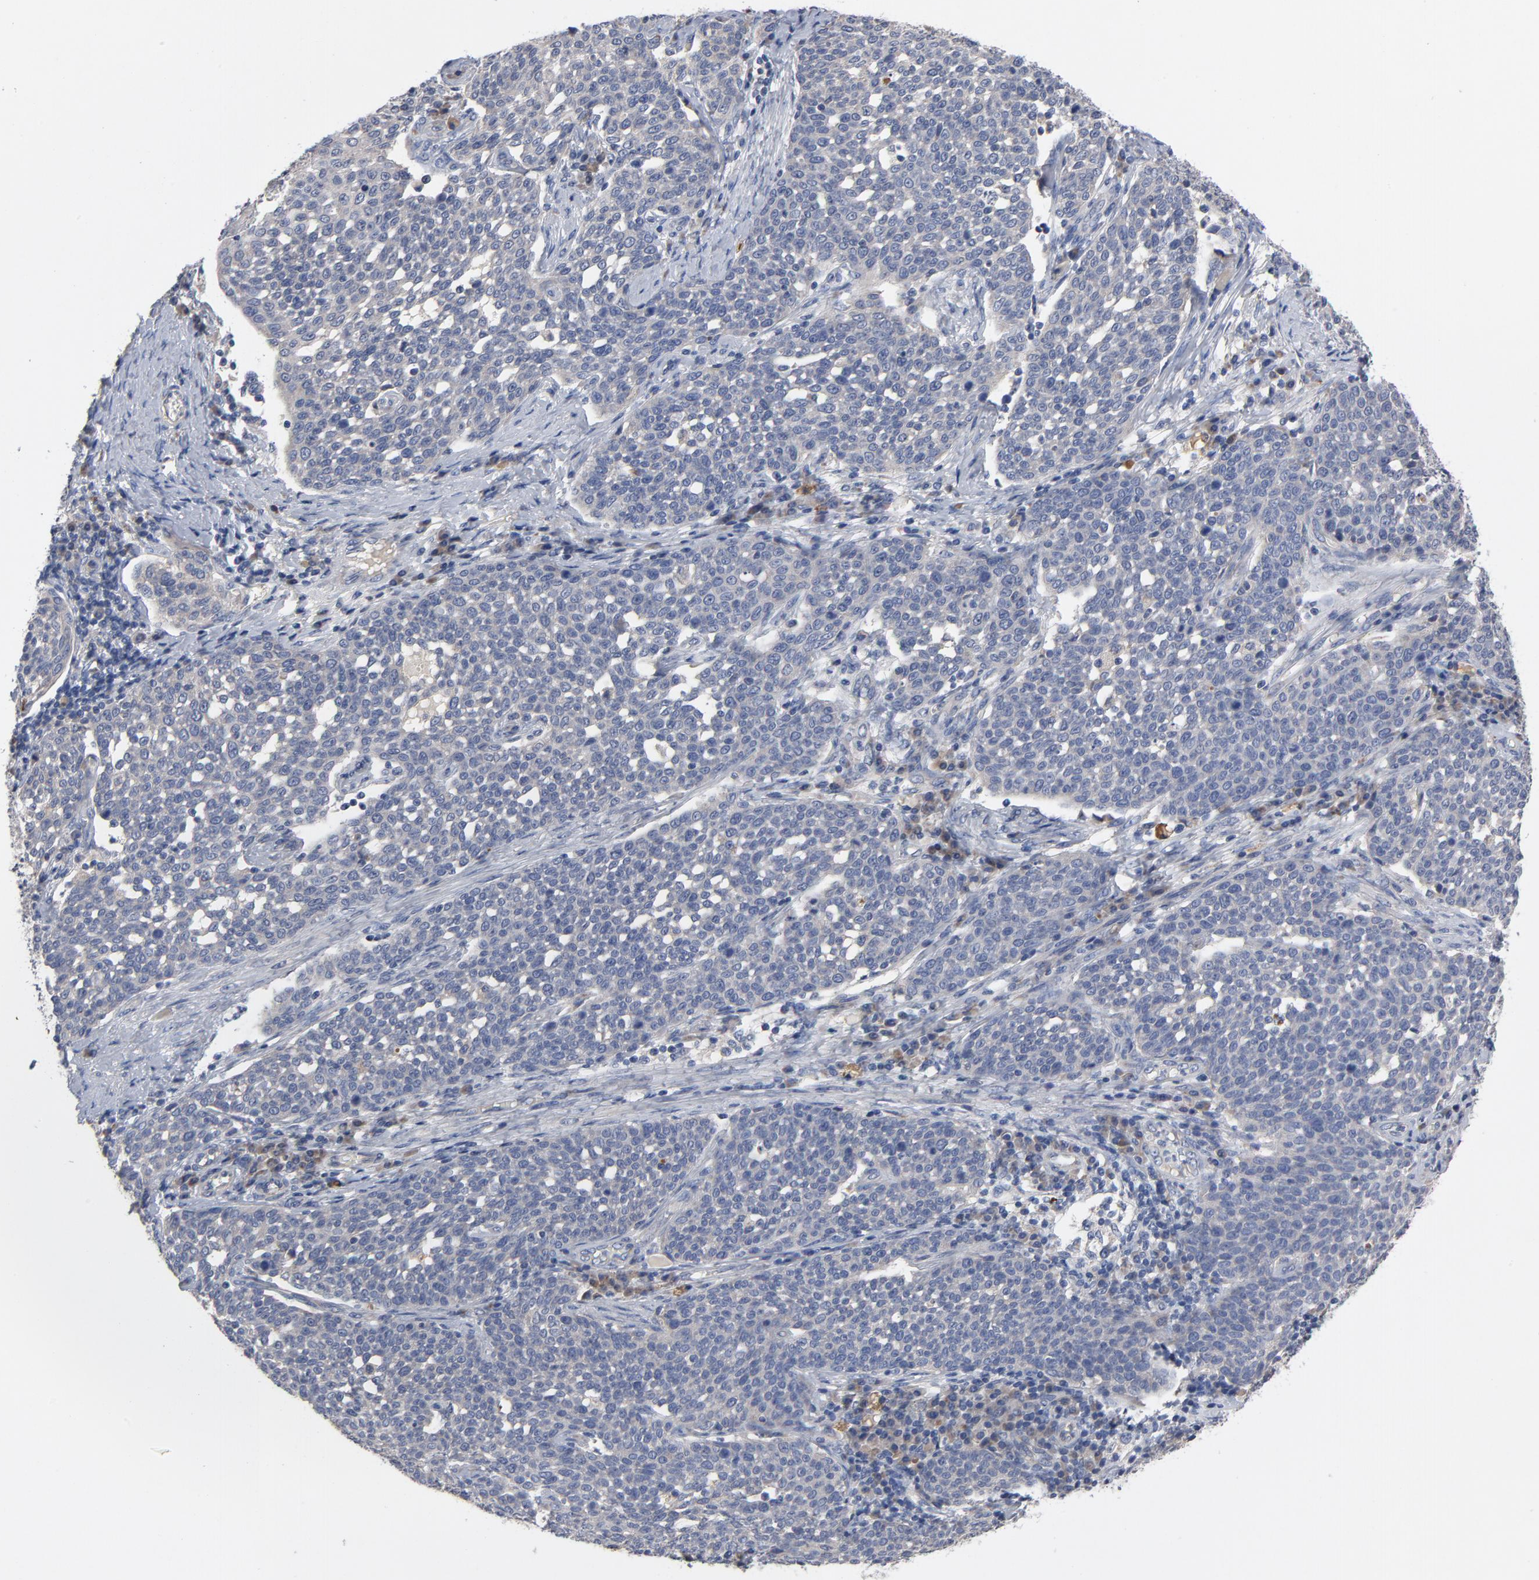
{"staining": {"intensity": "negative", "quantity": "none", "location": "none"}, "tissue": "cervical cancer", "cell_type": "Tumor cells", "image_type": "cancer", "snomed": [{"axis": "morphology", "description": "Squamous cell carcinoma, NOS"}, {"axis": "topography", "description": "Cervix"}], "caption": "Tumor cells show no significant staining in cervical cancer (squamous cell carcinoma).", "gene": "CCDC134", "patient": {"sex": "female", "age": 34}}